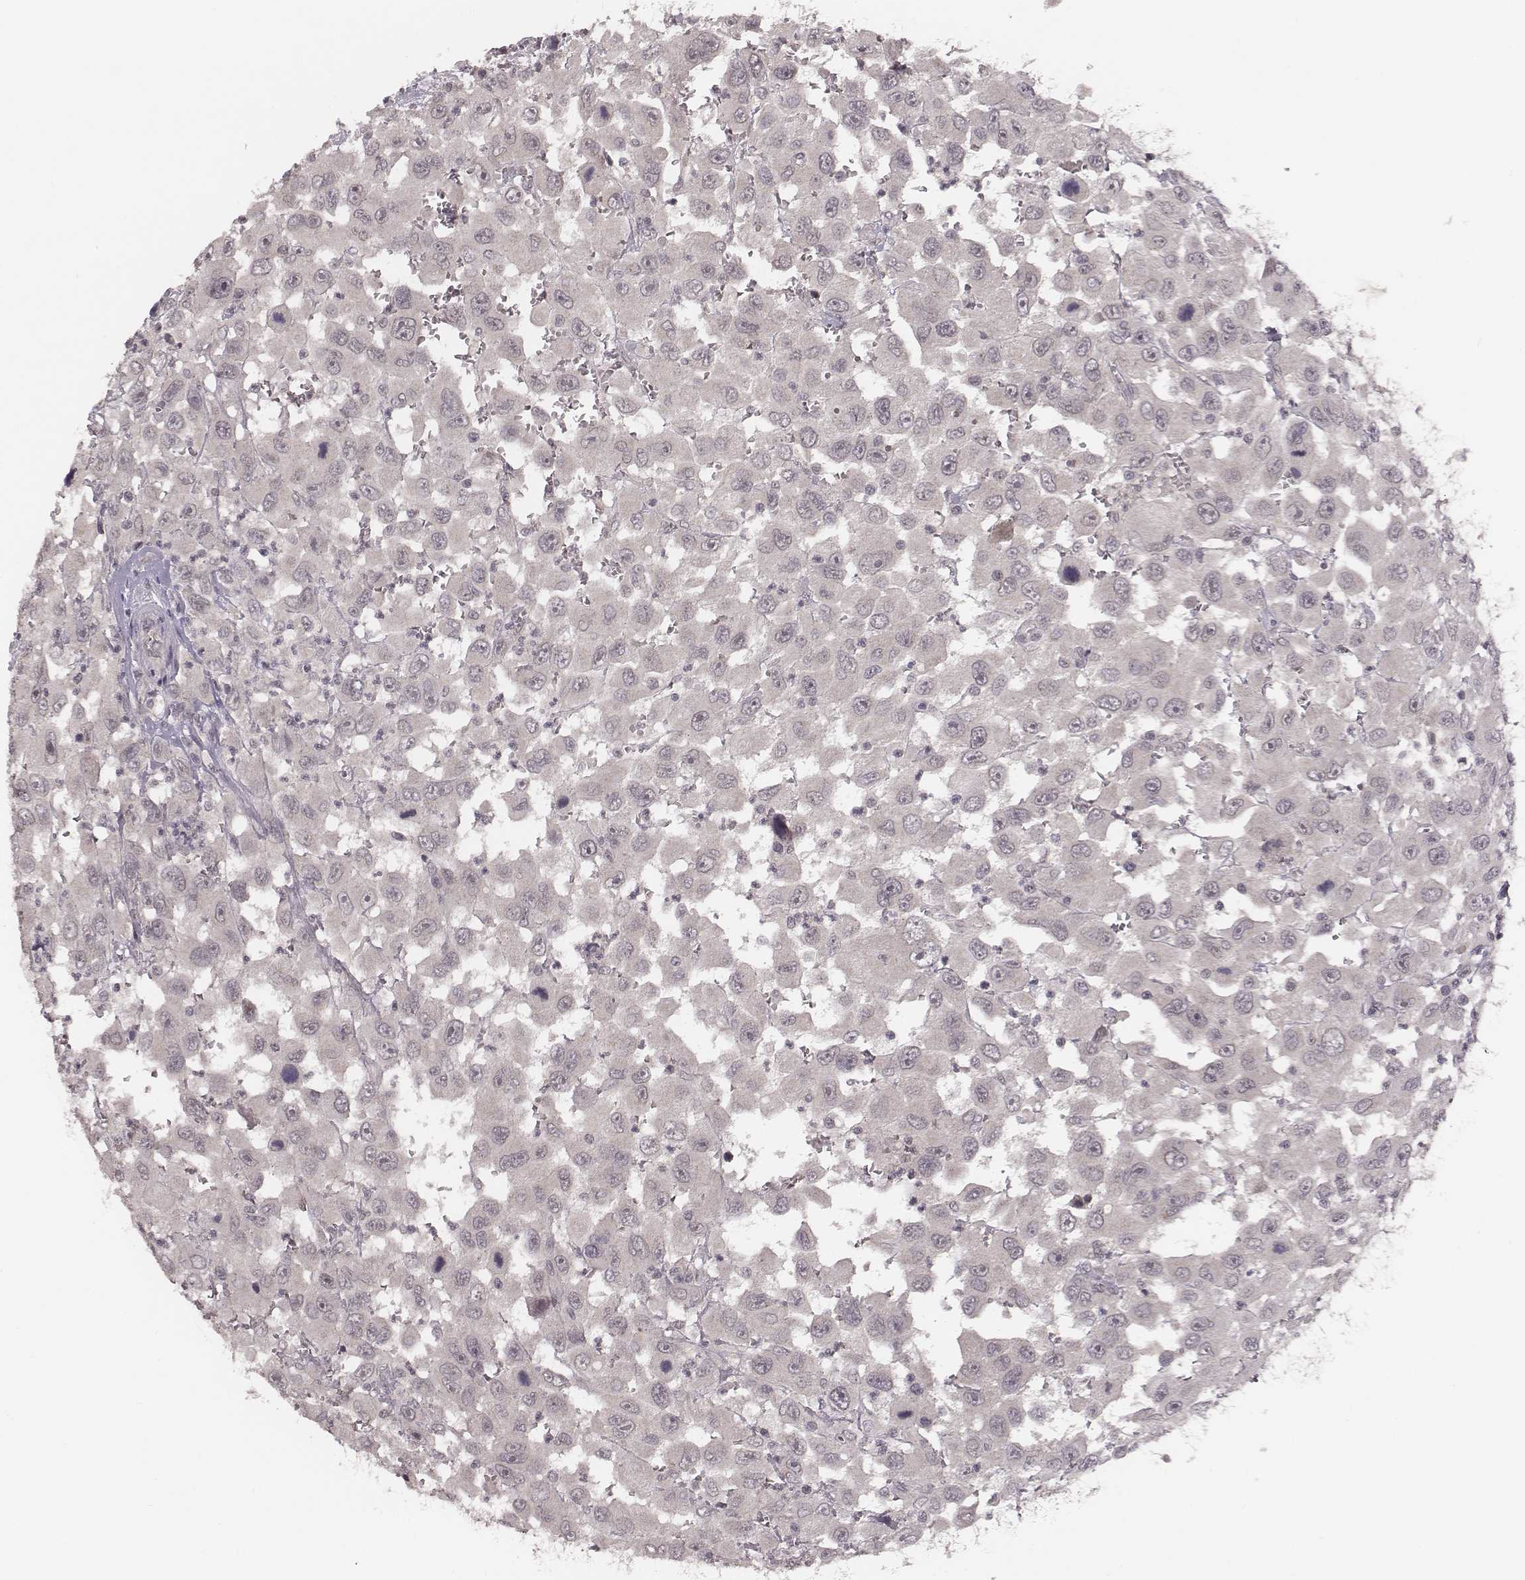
{"staining": {"intensity": "negative", "quantity": "none", "location": "none"}, "tissue": "head and neck cancer", "cell_type": "Tumor cells", "image_type": "cancer", "snomed": [{"axis": "morphology", "description": "Squamous cell carcinoma, NOS"}, {"axis": "morphology", "description": "Squamous cell carcinoma, metastatic, NOS"}, {"axis": "topography", "description": "Oral tissue"}, {"axis": "topography", "description": "Head-Neck"}], "caption": "A histopathology image of head and neck cancer (metastatic squamous cell carcinoma) stained for a protein shows no brown staining in tumor cells. The staining was performed using DAB (3,3'-diaminobenzidine) to visualize the protein expression in brown, while the nuclei were stained in blue with hematoxylin (Magnification: 20x).", "gene": "LY6K", "patient": {"sex": "female", "age": 85}}